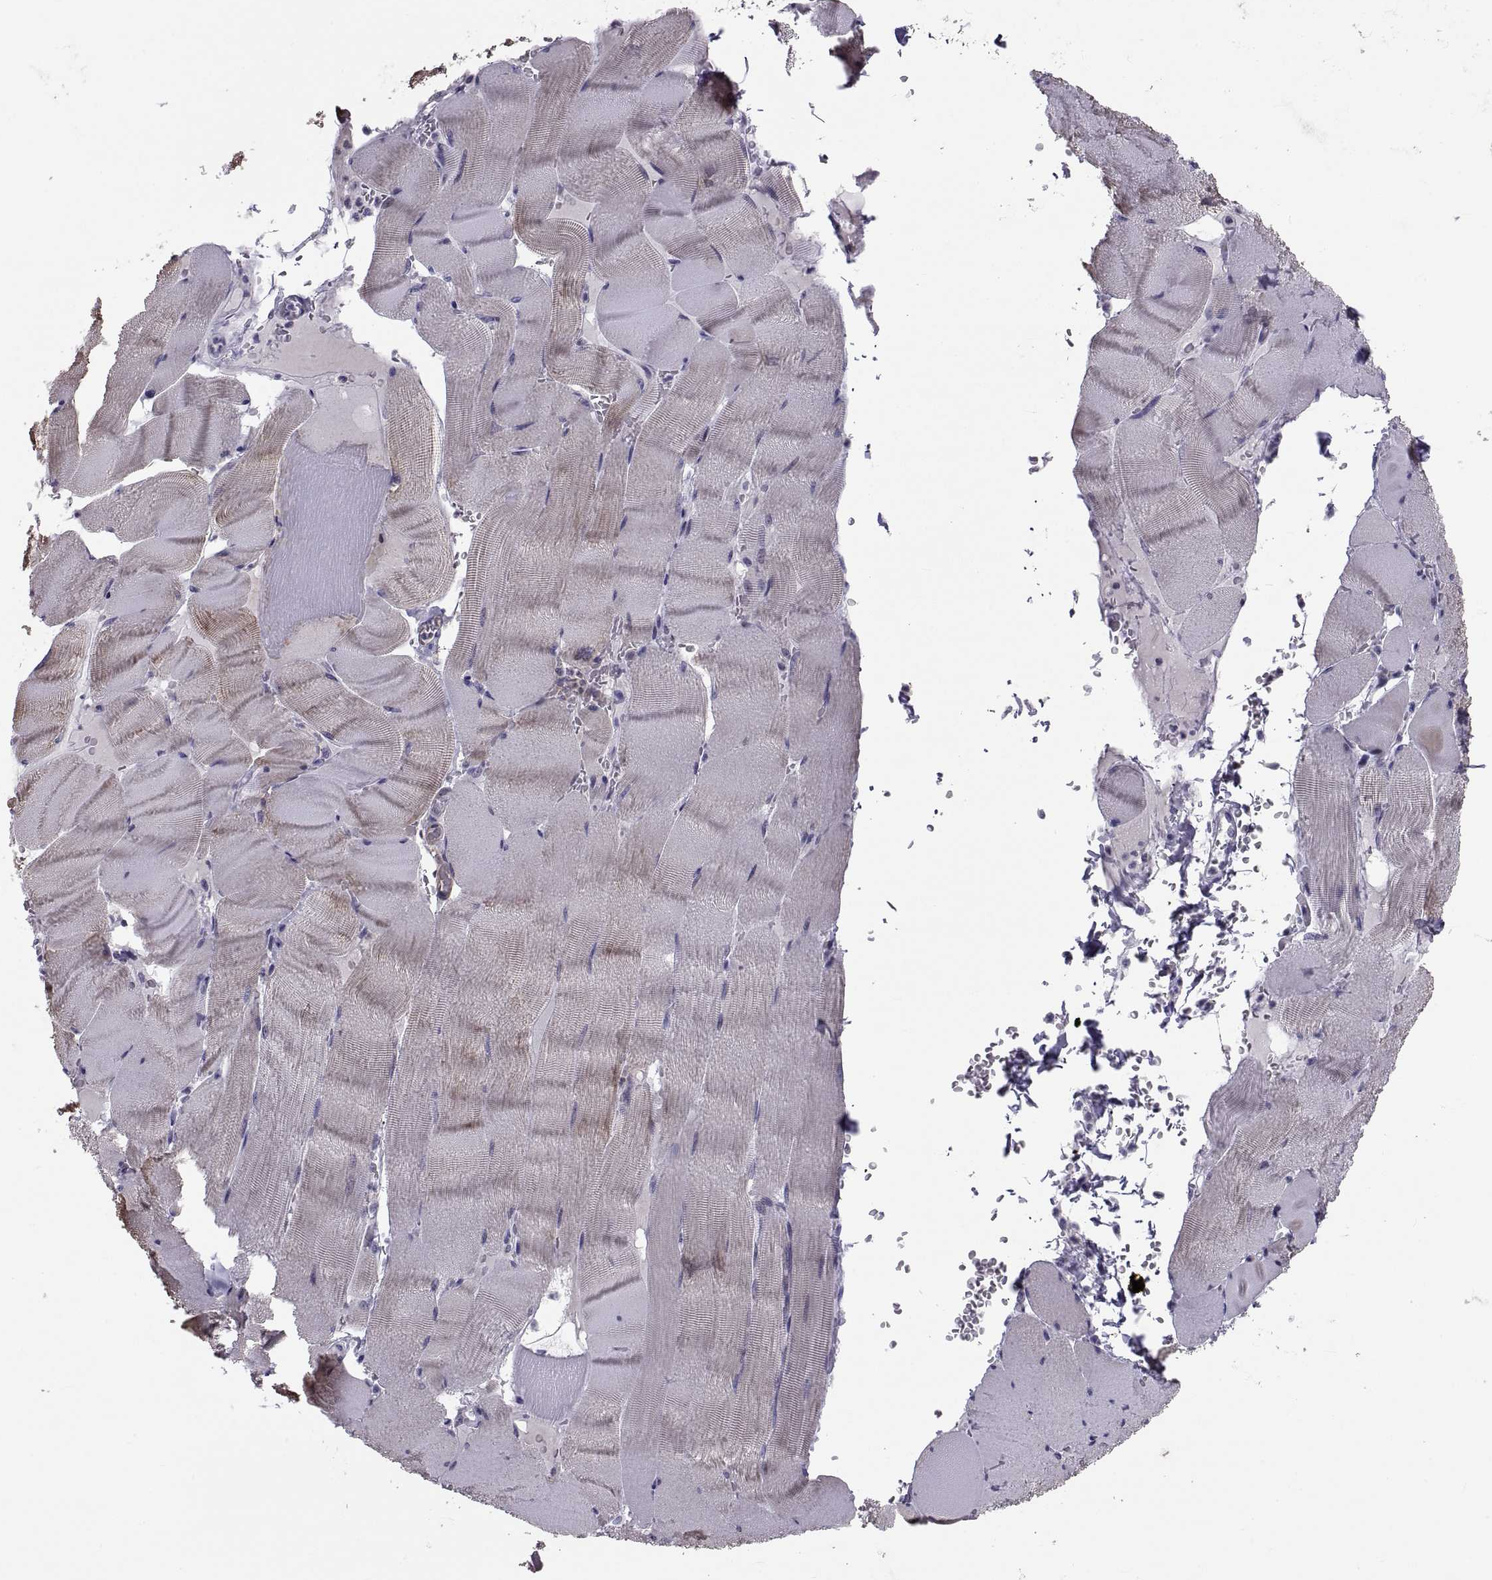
{"staining": {"intensity": "moderate", "quantity": "<25%", "location": "cytoplasmic/membranous"}, "tissue": "skeletal muscle", "cell_type": "Myocytes", "image_type": "normal", "snomed": [{"axis": "morphology", "description": "Normal tissue, NOS"}, {"axis": "topography", "description": "Skeletal muscle"}], "caption": "Skeletal muscle stained with DAB (3,3'-diaminobenzidine) IHC exhibits low levels of moderate cytoplasmic/membranous staining in about <25% of myocytes. The protein is shown in brown color, while the nuclei are stained blue.", "gene": "ANO1", "patient": {"sex": "male", "age": 56}}